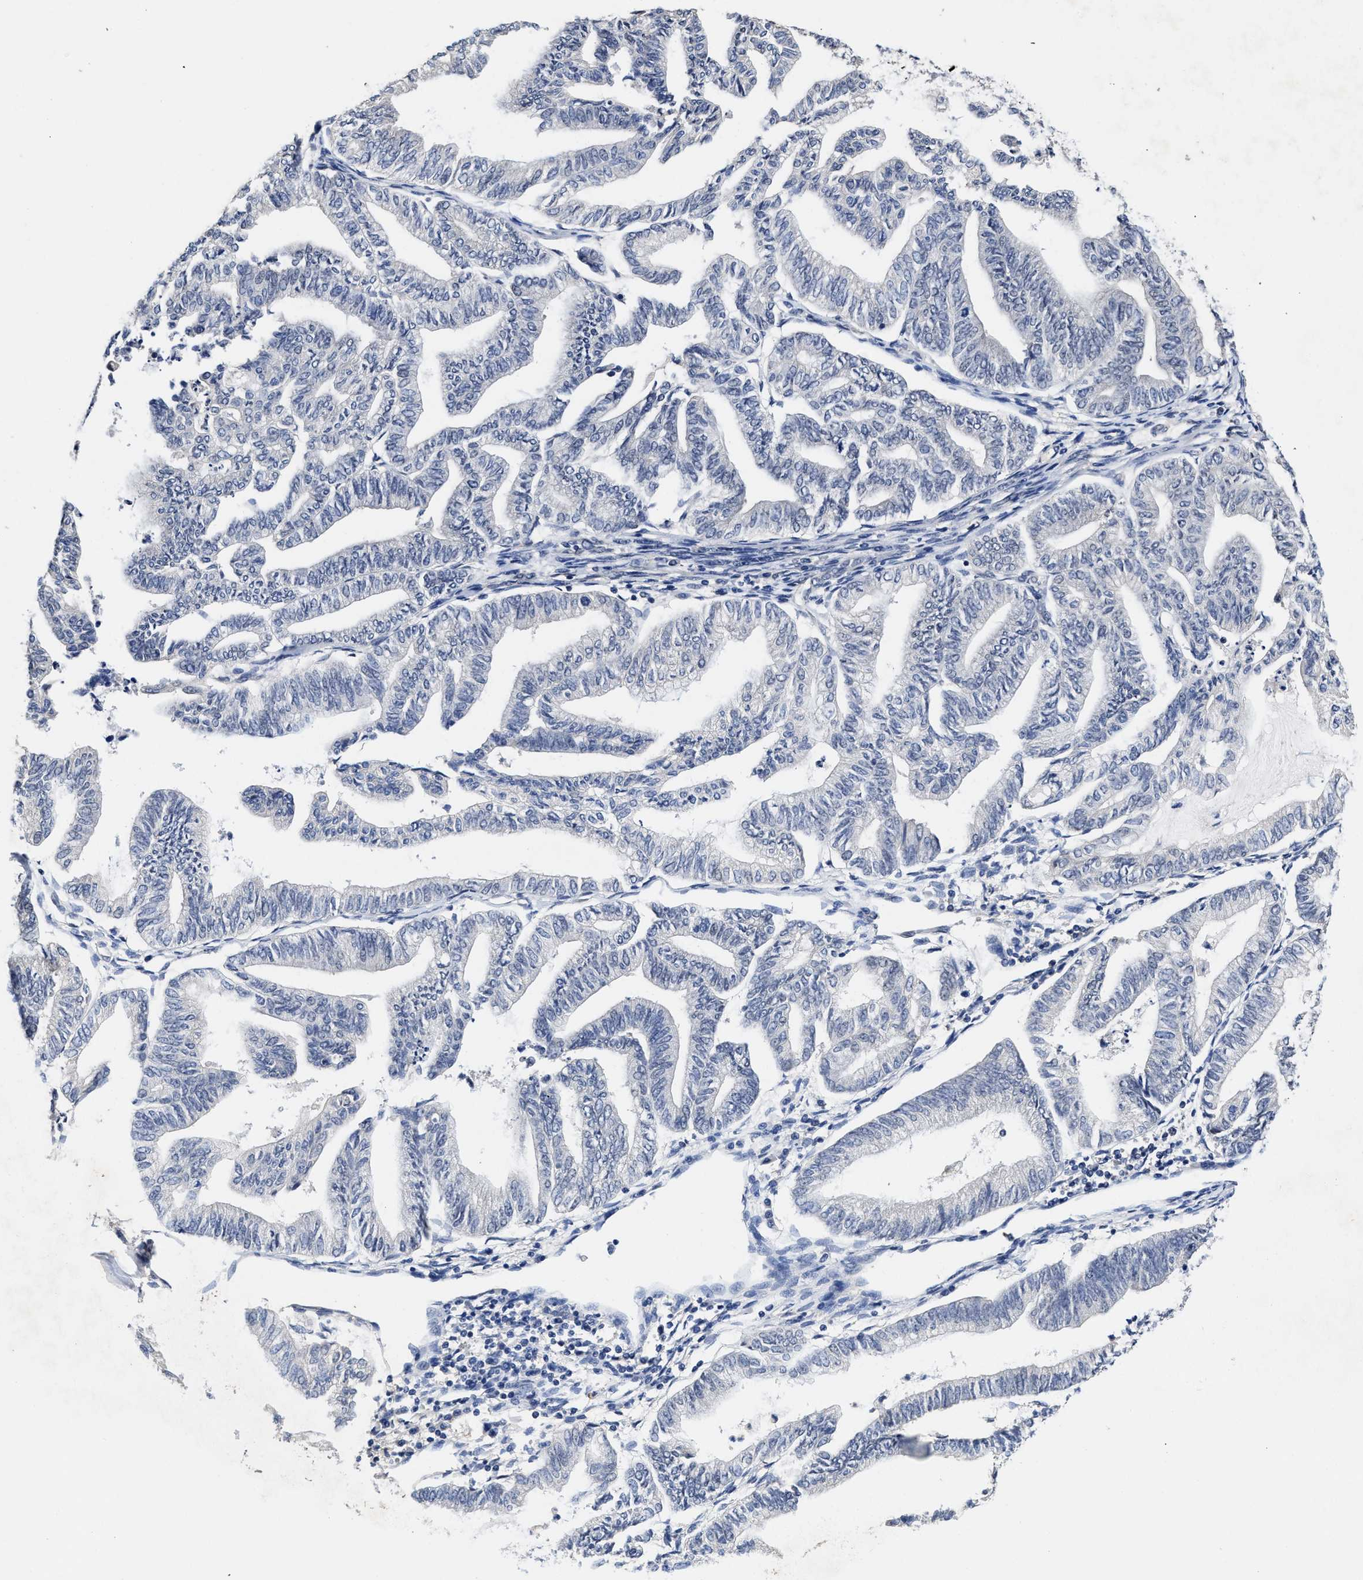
{"staining": {"intensity": "negative", "quantity": "none", "location": "none"}, "tissue": "endometrial cancer", "cell_type": "Tumor cells", "image_type": "cancer", "snomed": [{"axis": "morphology", "description": "Adenocarcinoma, NOS"}, {"axis": "topography", "description": "Endometrium"}], "caption": "Immunohistochemistry (IHC) image of neoplastic tissue: human endometrial cancer stained with DAB (3,3'-diaminobenzidine) exhibits no significant protein expression in tumor cells.", "gene": "TRAF6", "patient": {"sex": "female", "age": 79}}